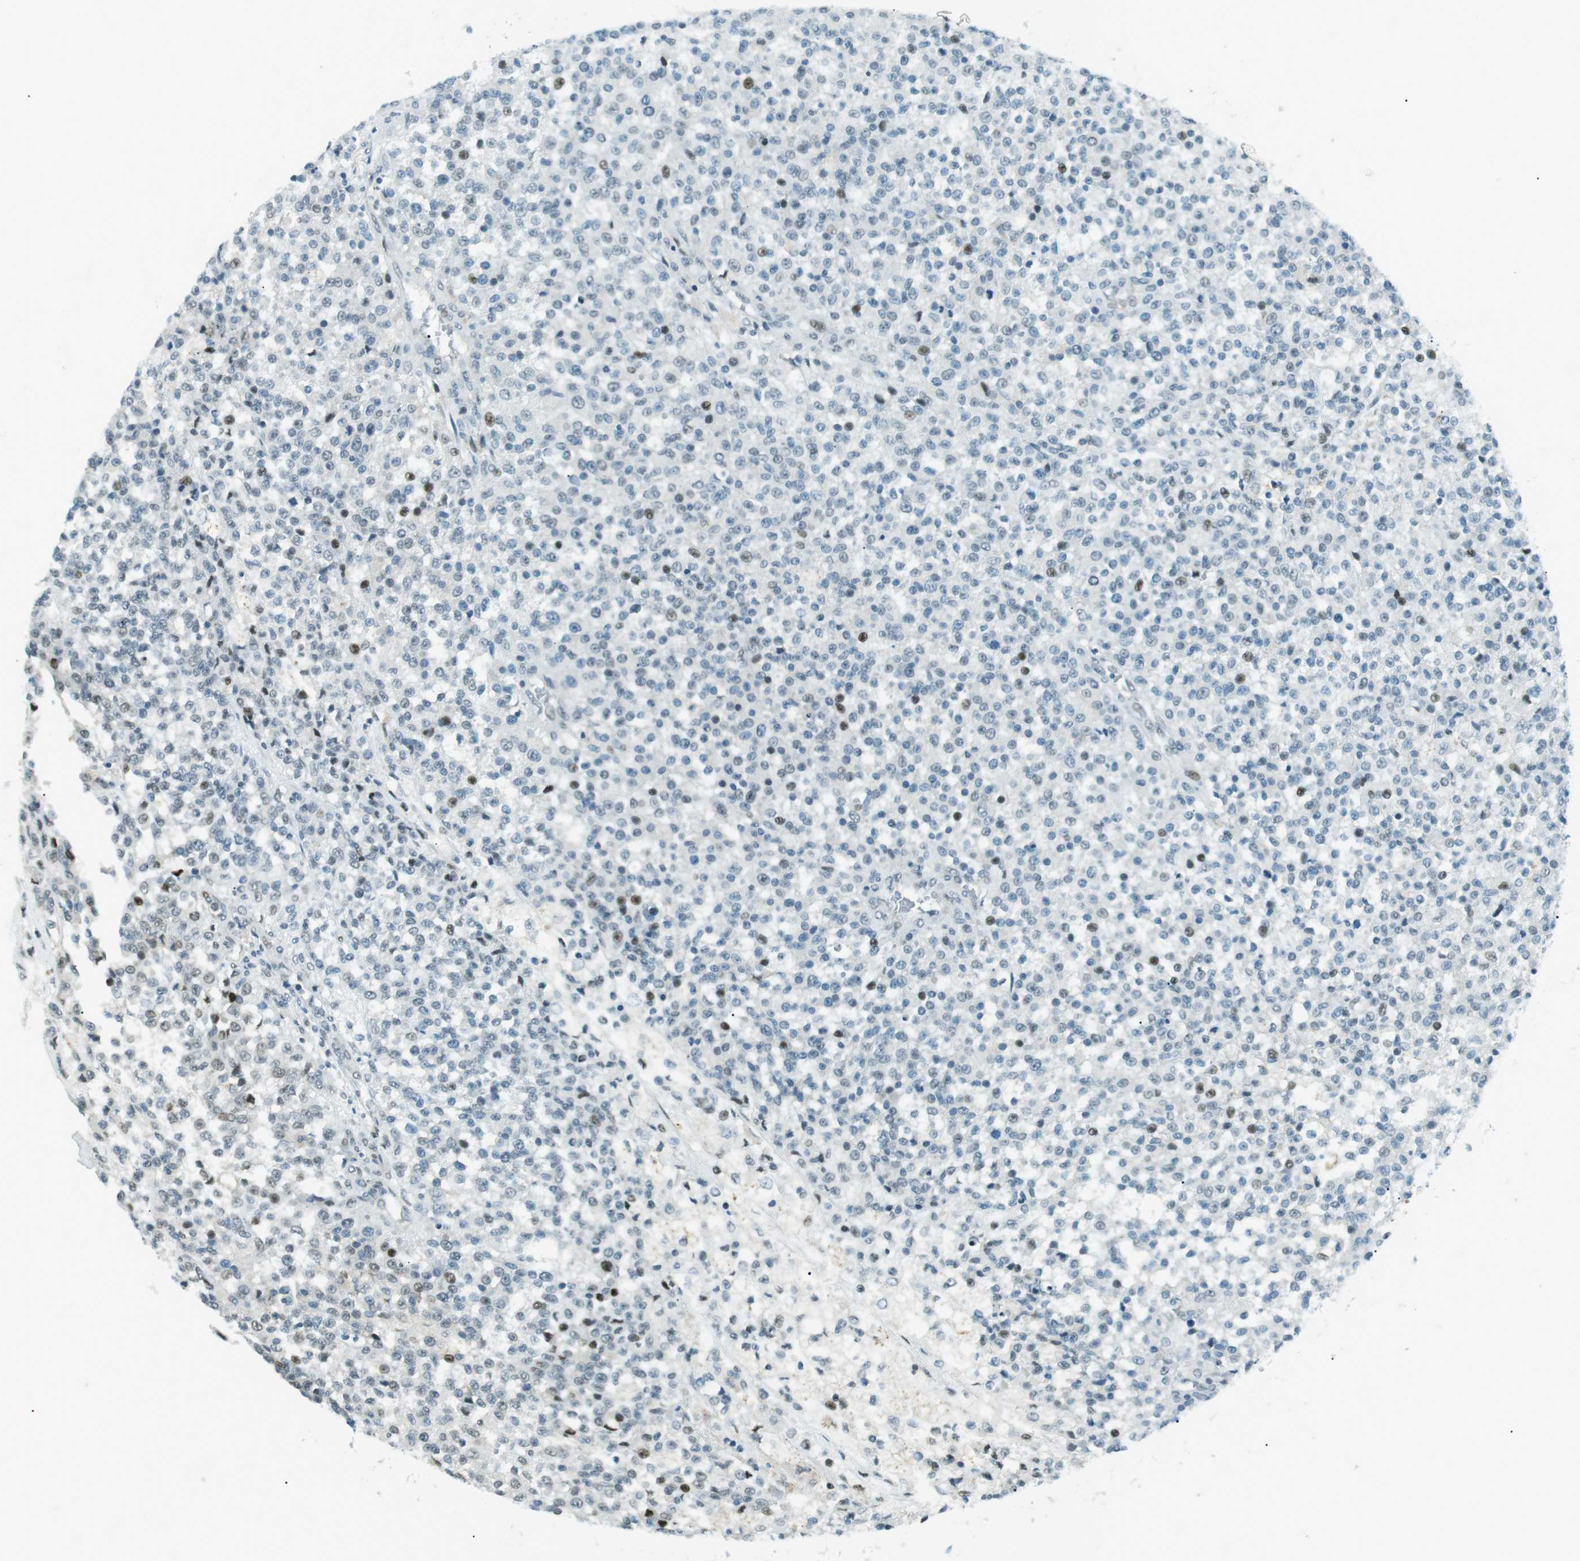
{"staining": {"intensity": "negative", "quantity": "none", "location": "none"}, "tissue": "testis cancer", "cell_type": "Tumor cells", "image_type": "cancer", "snomed": [{"axis": "morphology", "description": "Seminoma, NOS"}, {"axis": "topography", "description": "Testis"}], "caption": "Tumor cells are negative for brown protein staining in testis cancer (seminoma). (Immunohistochemistry (ihc), brightfield microscopy, high magnification).", "gene": "PJA1", "patient": {"sex": "male", "age": 59}}